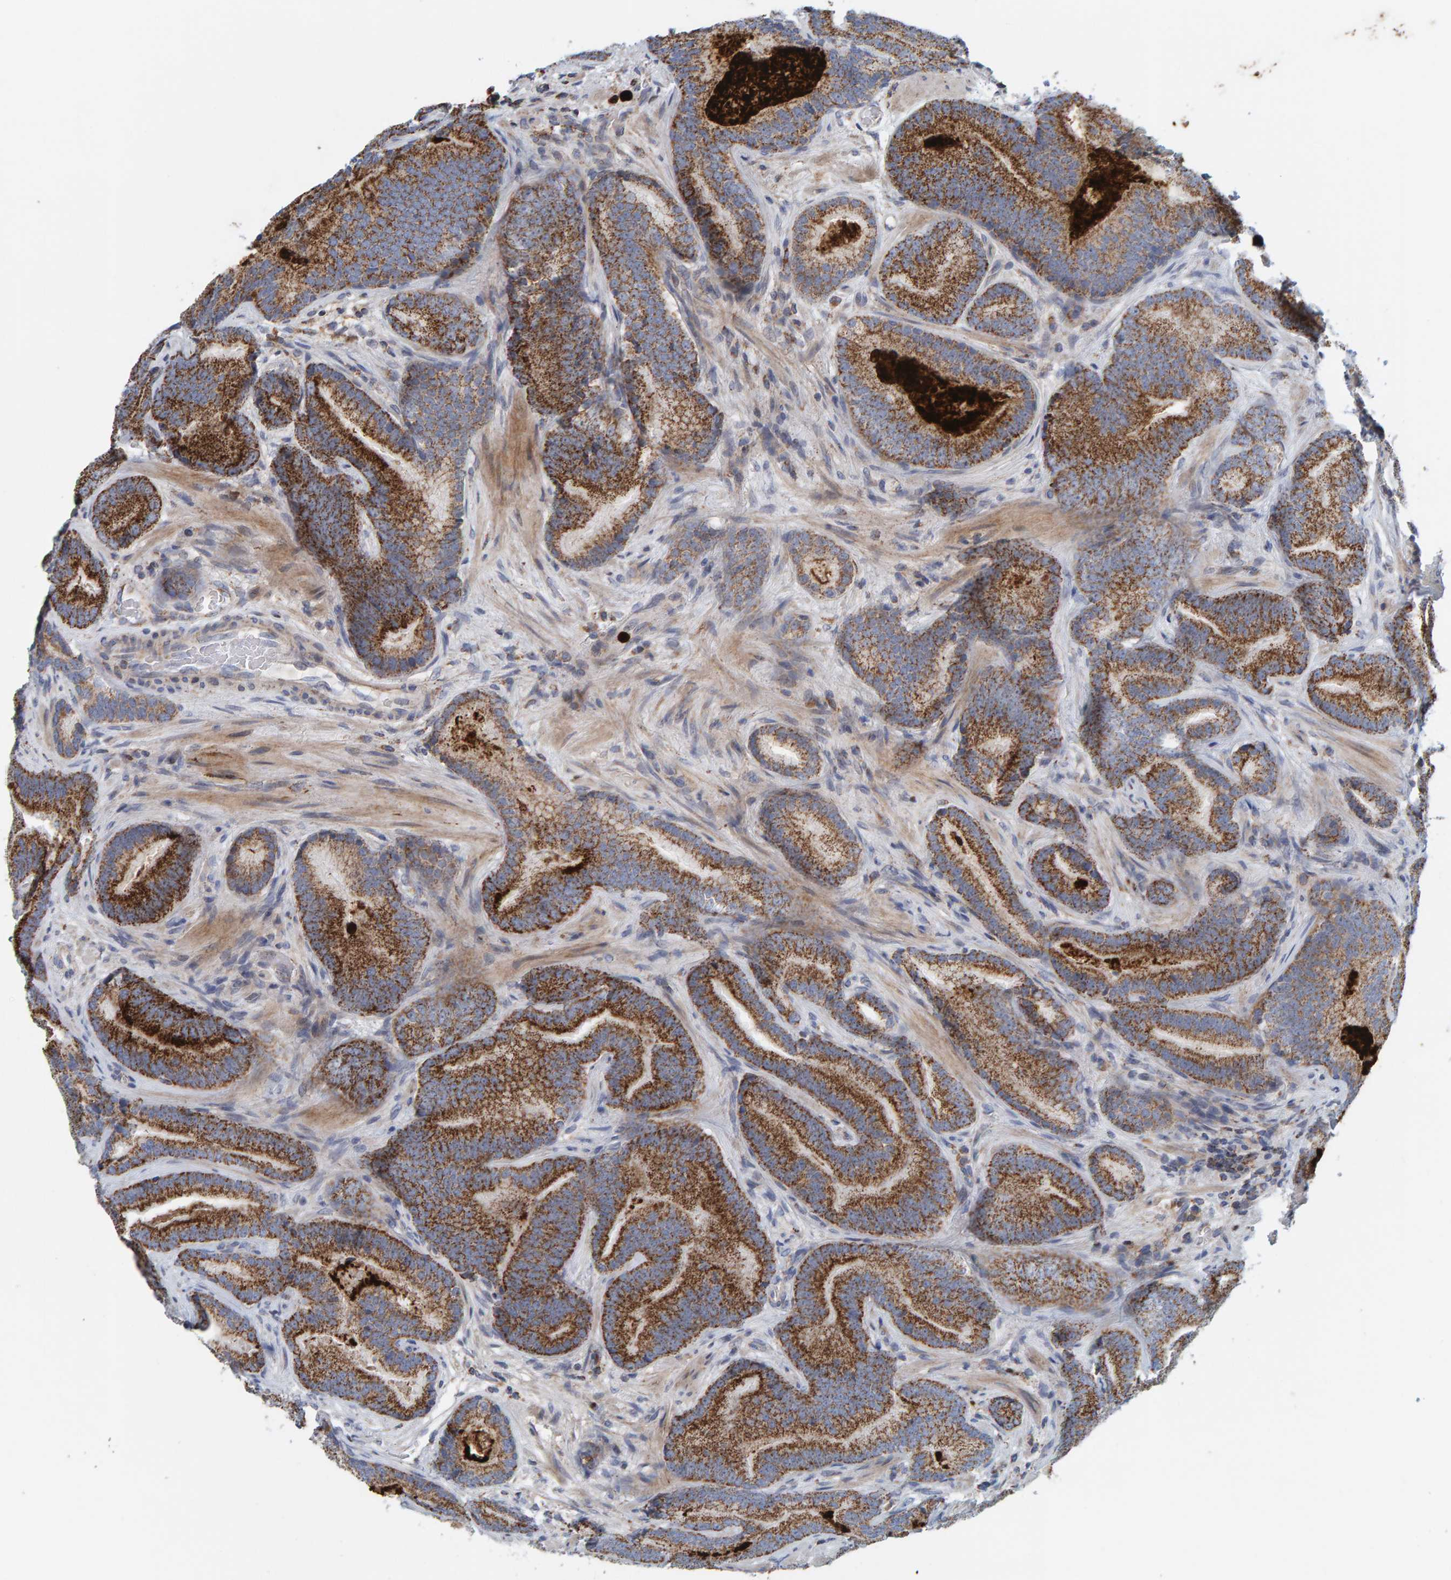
{"staining": {"intensity": "strong", "quantity": ">75%", "location": "cytoplasmic/membranous"}, "tissue": "prostate cancer", "cell_type": "Tumor cells", "image_type": "cancer", "snomed": [{"axis": "morphology", "description": "Adenocarcinoma, Low grade"}, {"axis": "topography", "description": "Prostate"}], "caption": "Protein expression analysis of adenocarcinoma (low-grade) (prostate) demonstrates strong cytoplasmic/membranous staining in approximately >75% of tumor cells. The protein is stained brown, and the nuclei are stained in blue (DAB (3,3'-diaminobenzidine) IHC with brightfield microscopy, high magnification).", "gene": "B9D1", "patient": {"sex": "male", "age": 69}}